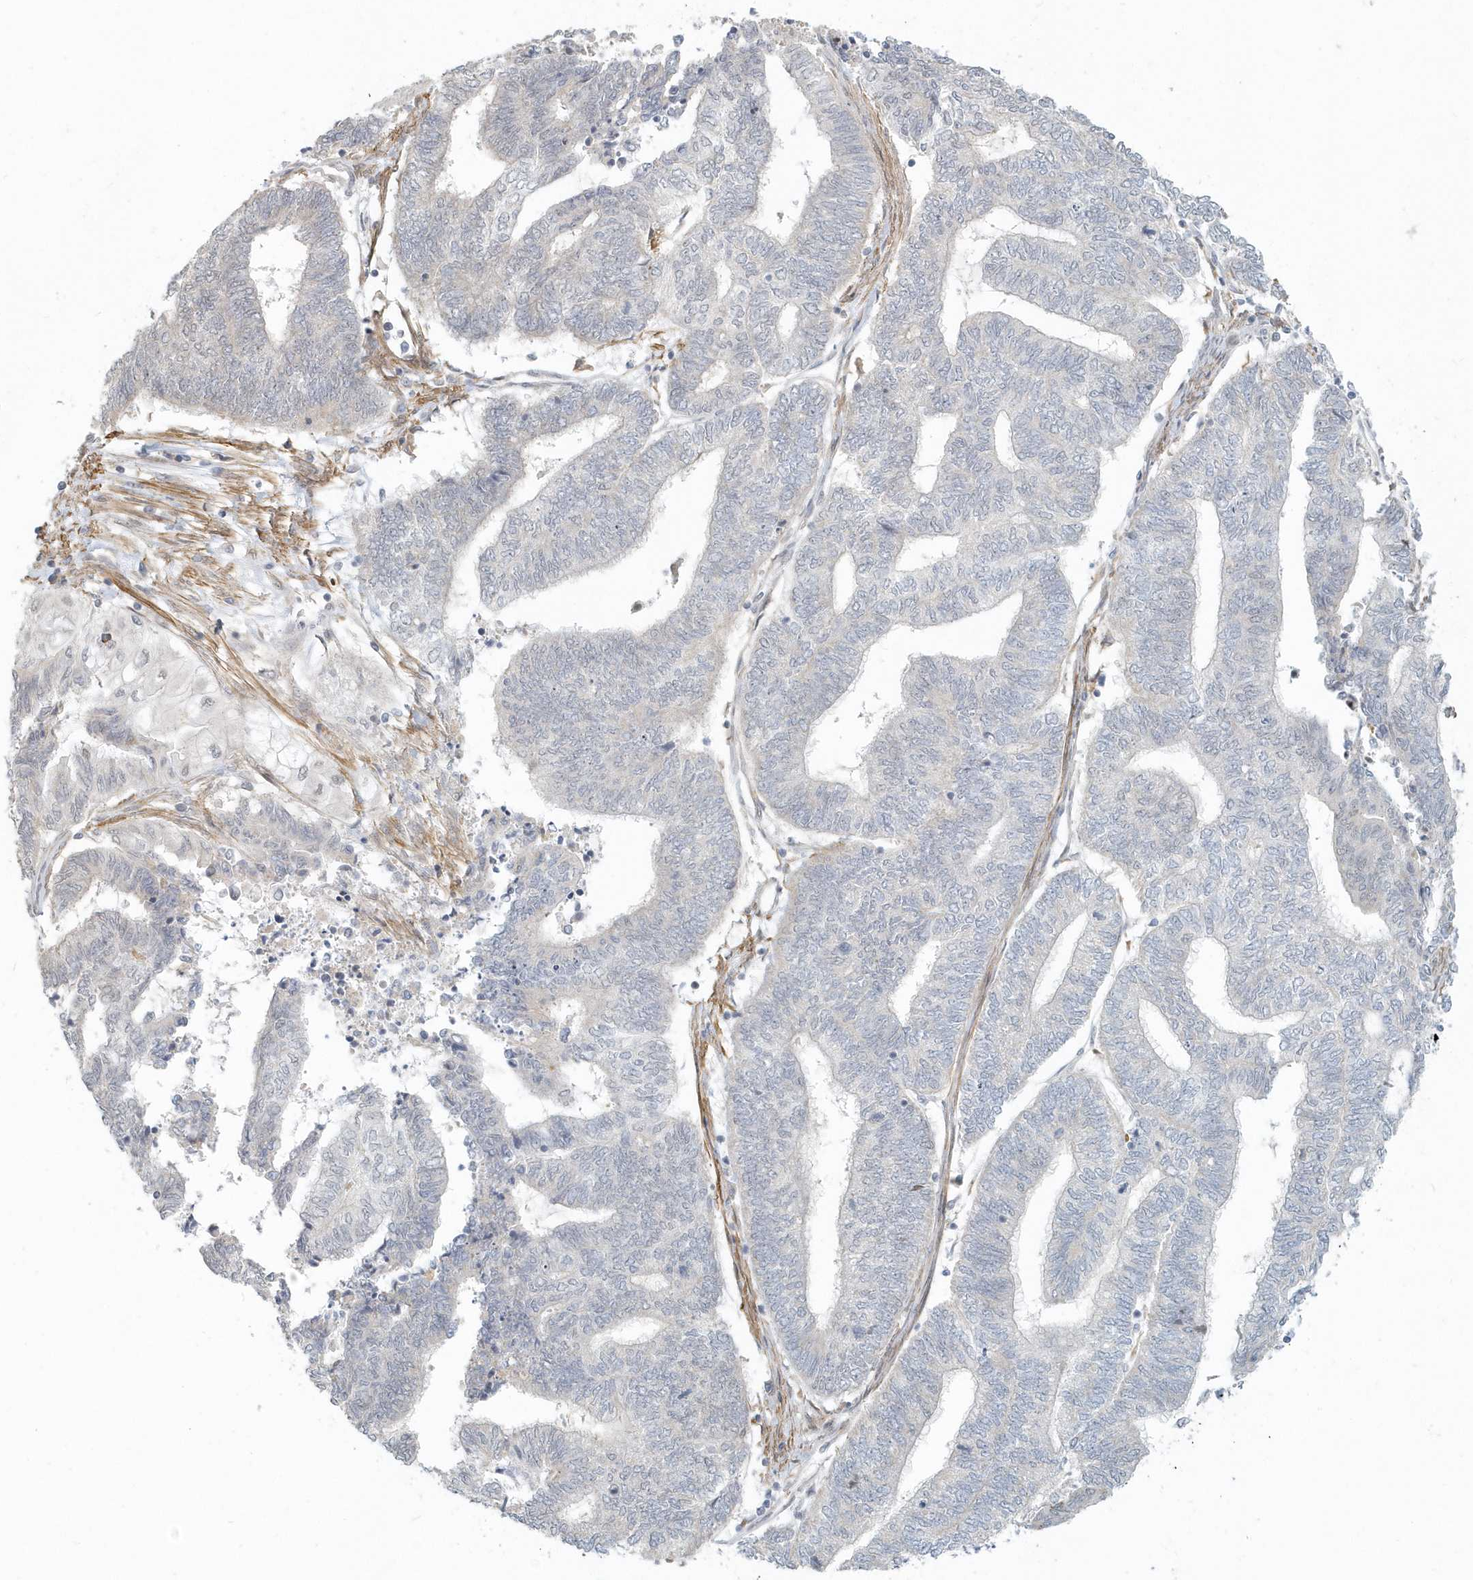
{"staining": {"intensity": "negative", "quantity": "none", "location": "none"}, "tissue": "endometrial cancer", "cell_type": "Tumor cells", "image_type": "cancer", "snomed": [{"axis": "morphology", "description": "Adenocarcinoma, NOS"}, {"axis": "topography", "description": "Uterus"}, {"axis": "topography", "description": "Endometrium"}], "caption": "Tumor cells are negative for brown protein staining in endometrial cancer. The staining is performed using DAB (3,3'-diaminobenzidine) brown chromogen with nuclei counter-stained in using hematoxylin.", "gene": "NAPB", "patient": {"sex": "female", "age": 70}}